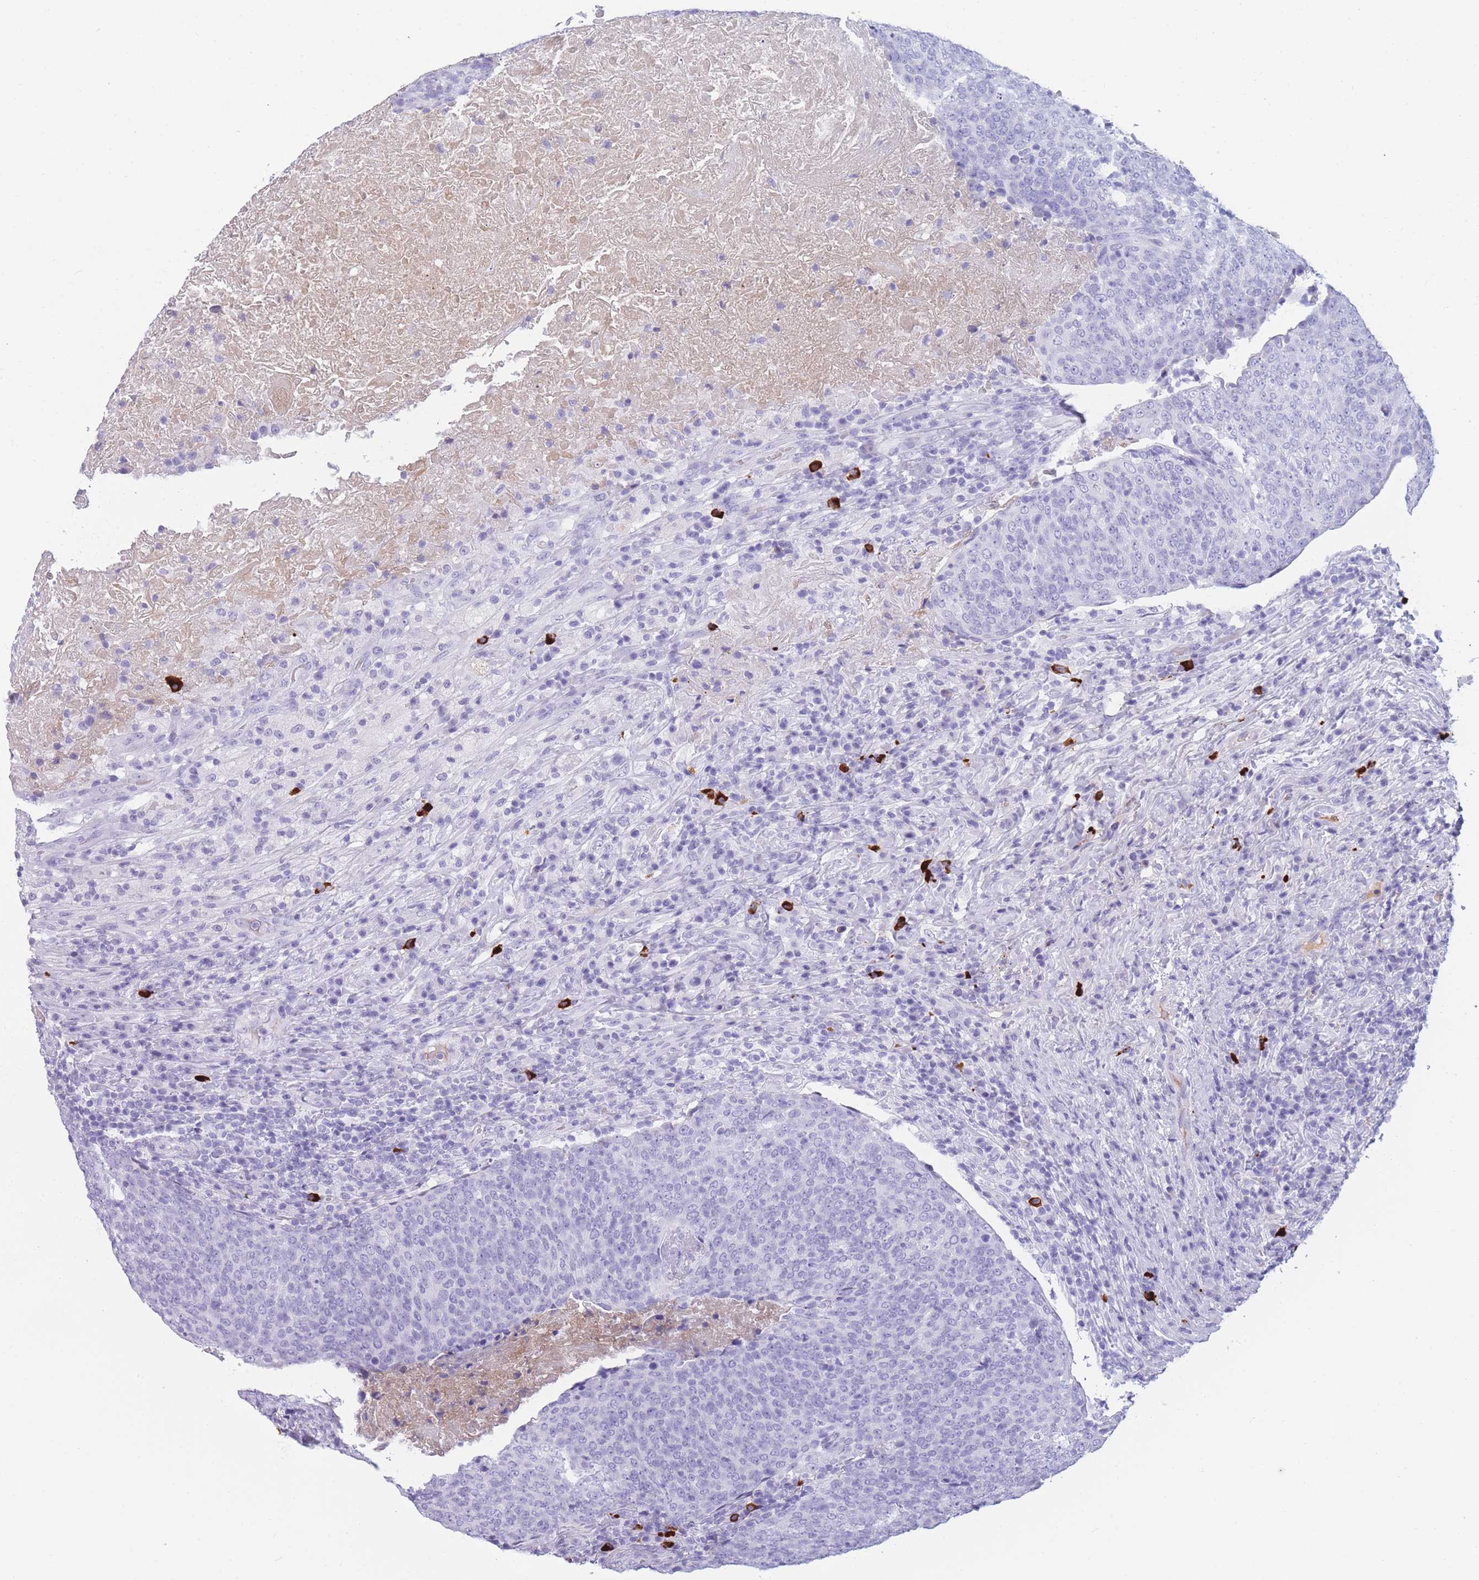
{"staining": {"intensity": "negative", "quantity": "none", "location": "none"}, "tissue": "head and neck cancer", "cell_type": "Tumor cells", "image_type": "cancer", "snomed": [{"axis": "morphology", "description": "Squamous cell carcinoma, NOS"}, {"axis": "morphology", "description": "Squamous cell carcinoma, metastatic, NOS"}, {"axis": "topography", "description": "Lymph node"}, {"axis": "topography", "description": "Head-Neck"}], "caption": "Head and neck squamous cell carcinoma stained for a protein using immunohistochemistry (IHC) demonstrates no positivity tumor cells.", "gene": "TNFSF11", "patient": {"sex": "male", "age": 62}}